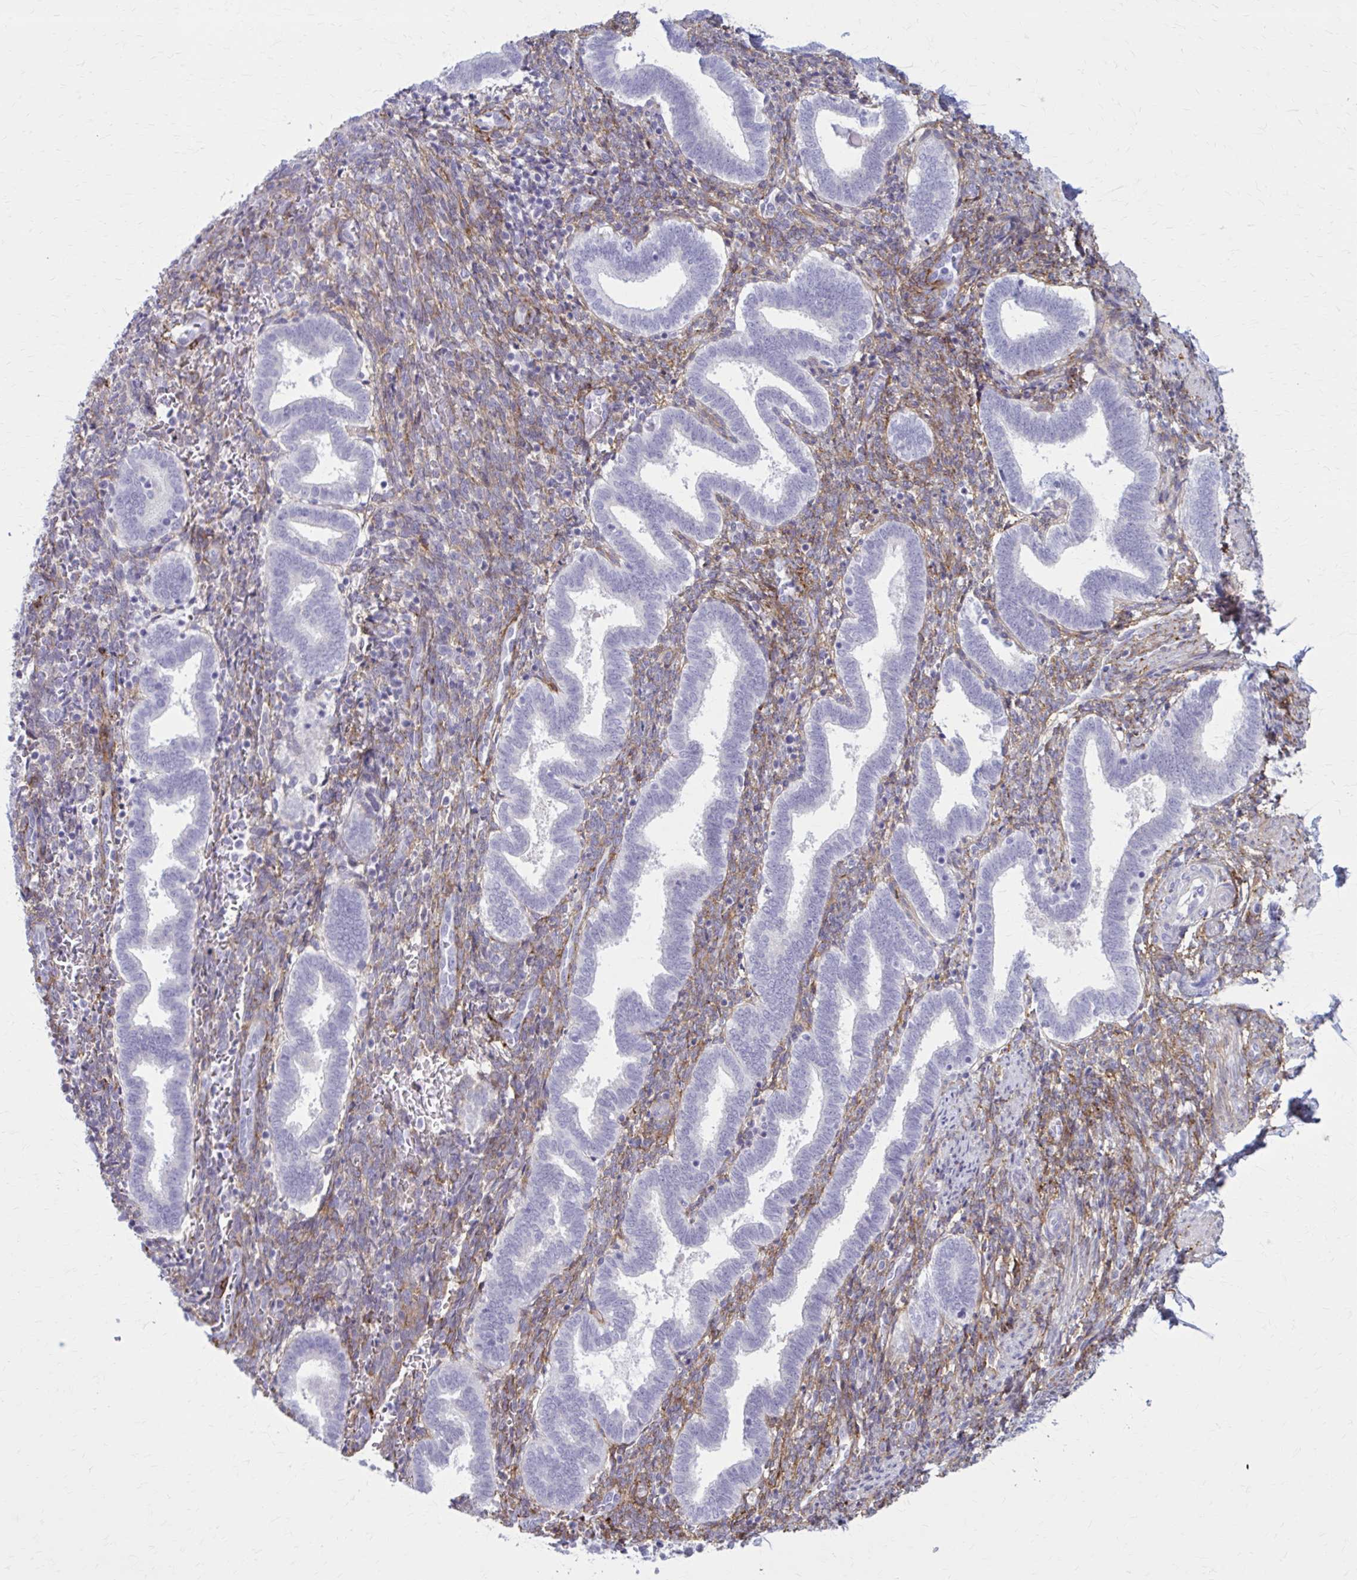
{"staining": {"intensity": "moderate", "quantity": ">75%", "location": "cytoplasmic/membranous"}, "tissue": "endometrium", "cell_type": "Cells in endometrial stroma", "image_type": "normal", "snomed": [{"axis": "morphology", "description": "Normal tissue, NOS"}, {"axis": "topography", "description": "Endometrium"}], "caption": "Benign endometrium was stained to show a protein in brown. There is medium levels of moderate cytoplasmic/membranous staining in about >75% of cells in endometrial stroma.", "gene": "AKAP12", "patient": {"sex": "female", "age": 34}}